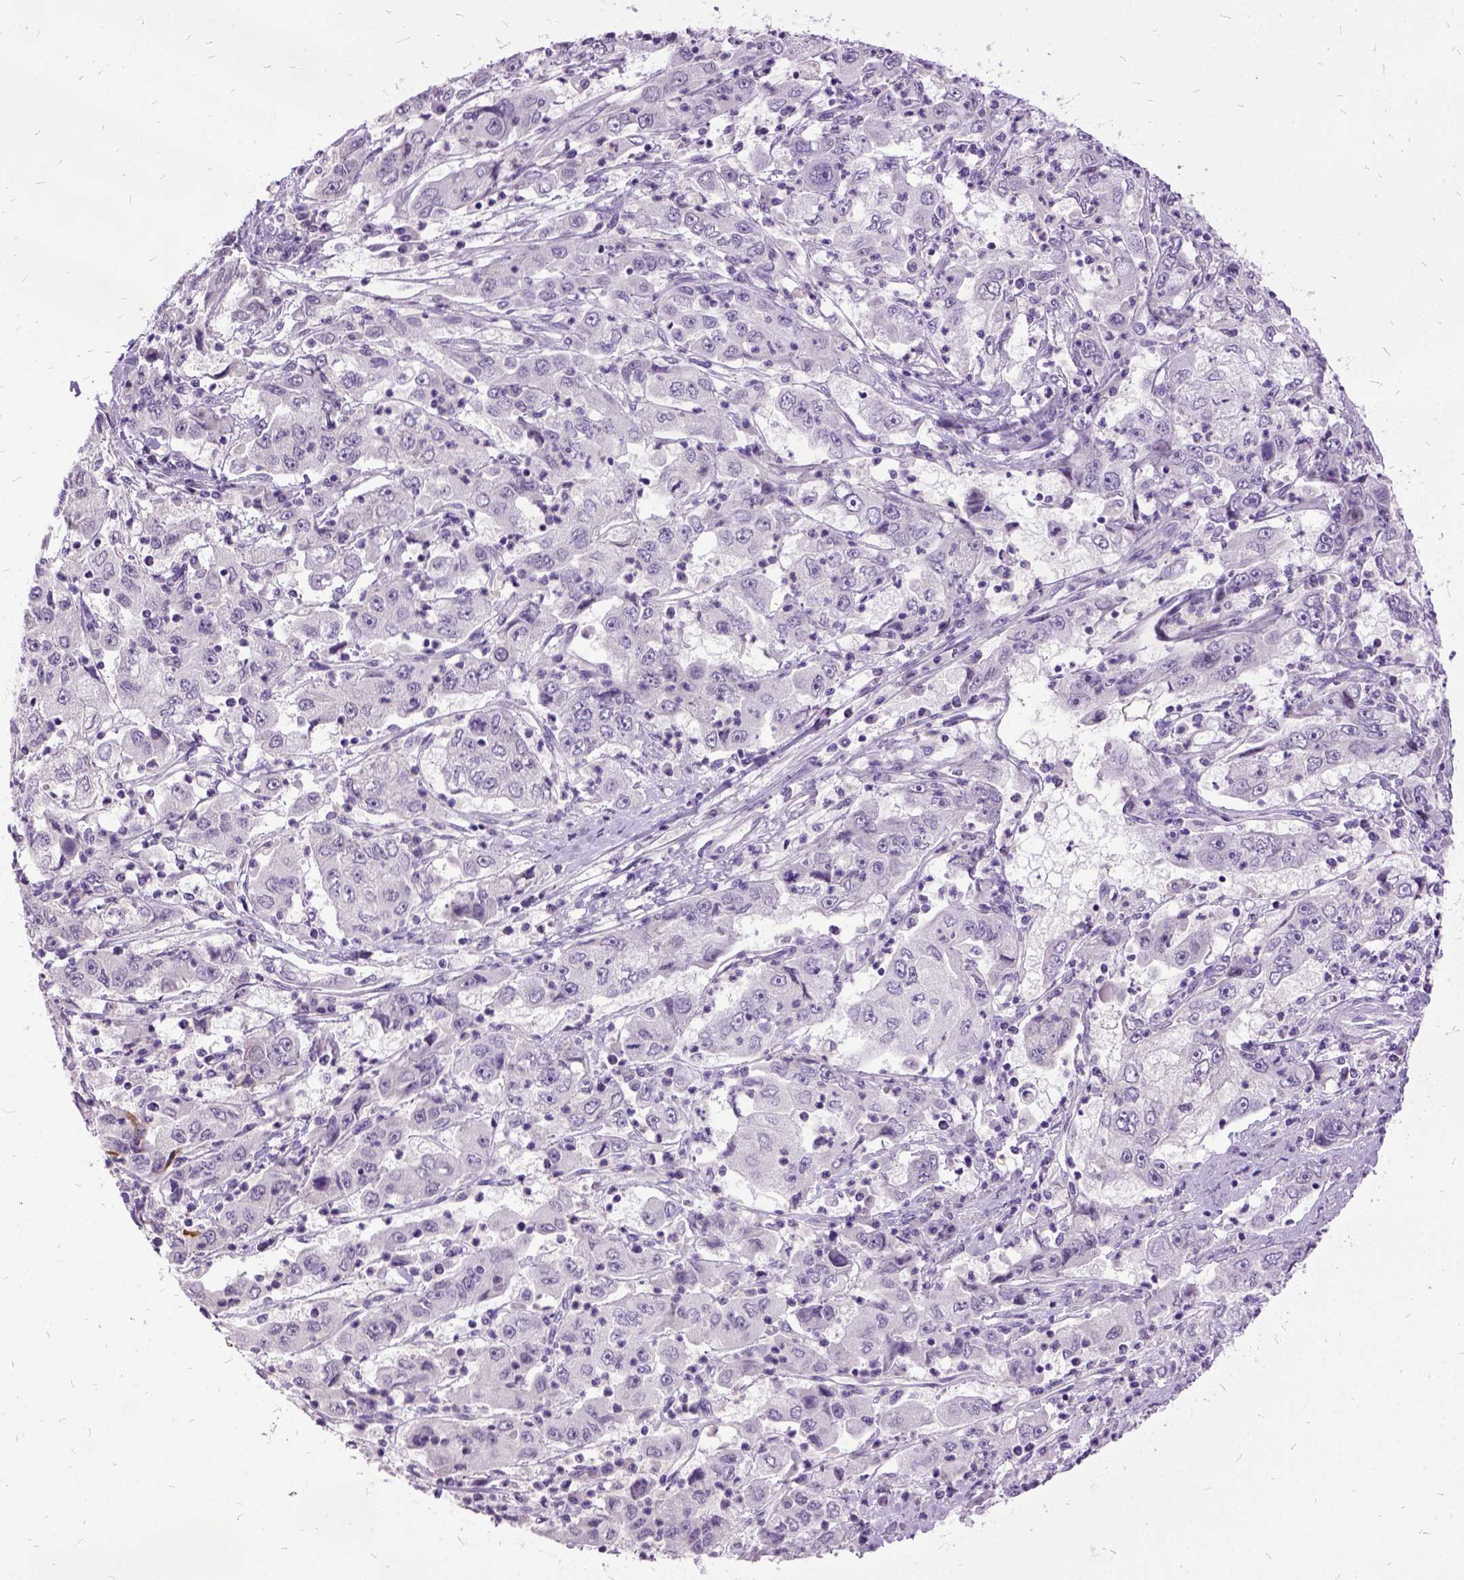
{"staining": {"intensity": "negative", "quantity": "none", "location": "none"}, "tissue": "cervical cancer", "cell_type": "Tumor cells", "image_type": "cancer", "snomed": [{"axis": "morphology", "description": "Squamous cell carcinoma, NOS"}, {"axis": "topography", "description": "Cervix"}], "caption": "Protein analysis of cervical squamous cell carcinoma reveals no significant expression in tumor cells.", "gene": "MME", "patient": {"sex": "female", "age": 36}}